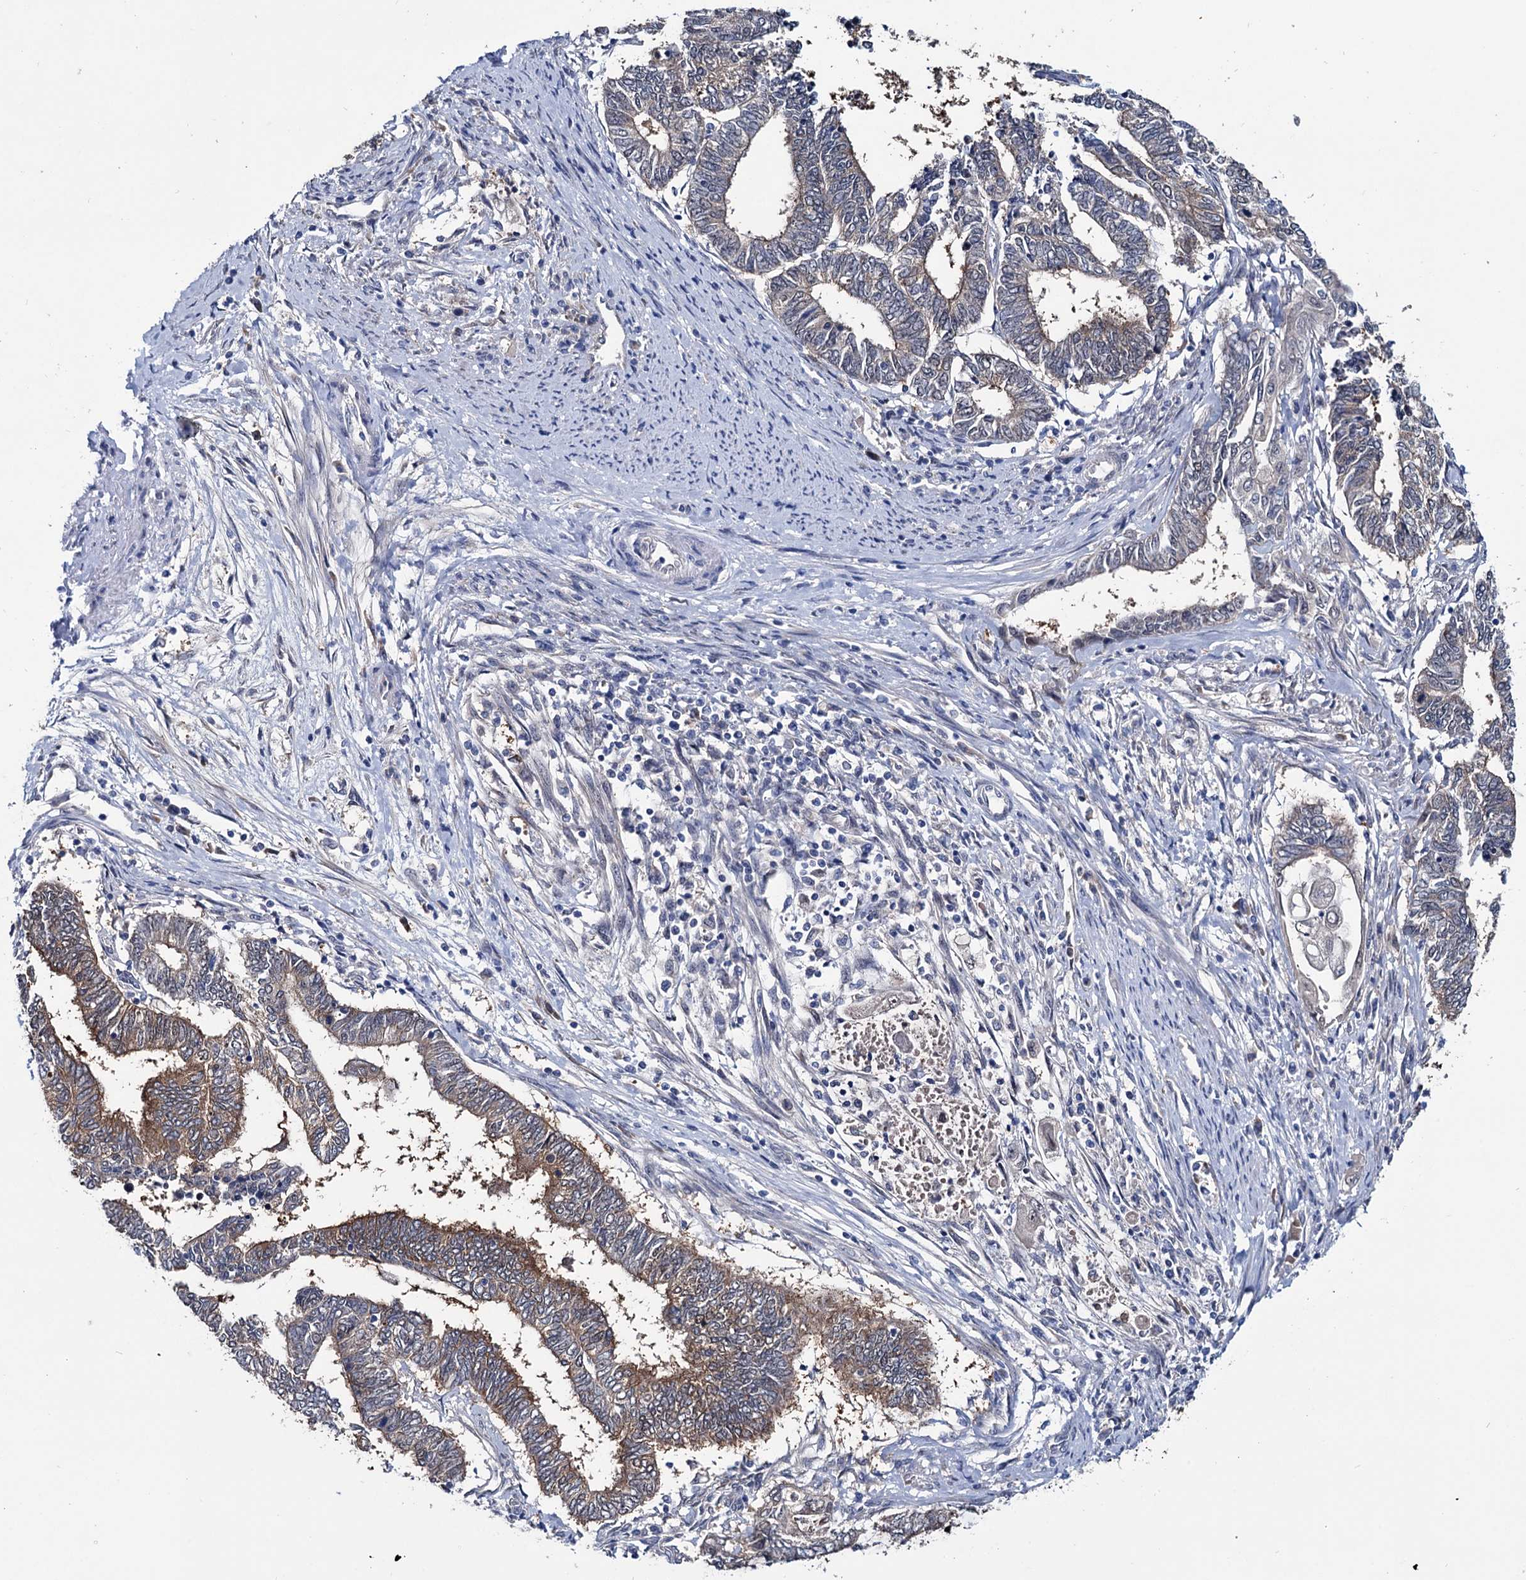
{"staining": {"intensity": "moderate", "quantity": "25%-75%", "location": "cytoplasmic/membranous"}, "tissue": "endometrial cancer", "cell_type": "Tumor cells", "image_type": "cancer", "snomed": [{"axis": "morphology", "description": "Adenocarcinoma, NOS"}, {"axis": "topography", "description": "Uterus"}, {"axis": "topography", "description": "Endometrium"}], "caption": "The histopathology image exhibits immunohistochemical staining of endometrial cancer. There is moderate cytoplasmic/membranous expression is present in approximately 25%-75% of tumor cells.", "gene": "EYA4", "patient": {"sex": "female", "age": 70}}